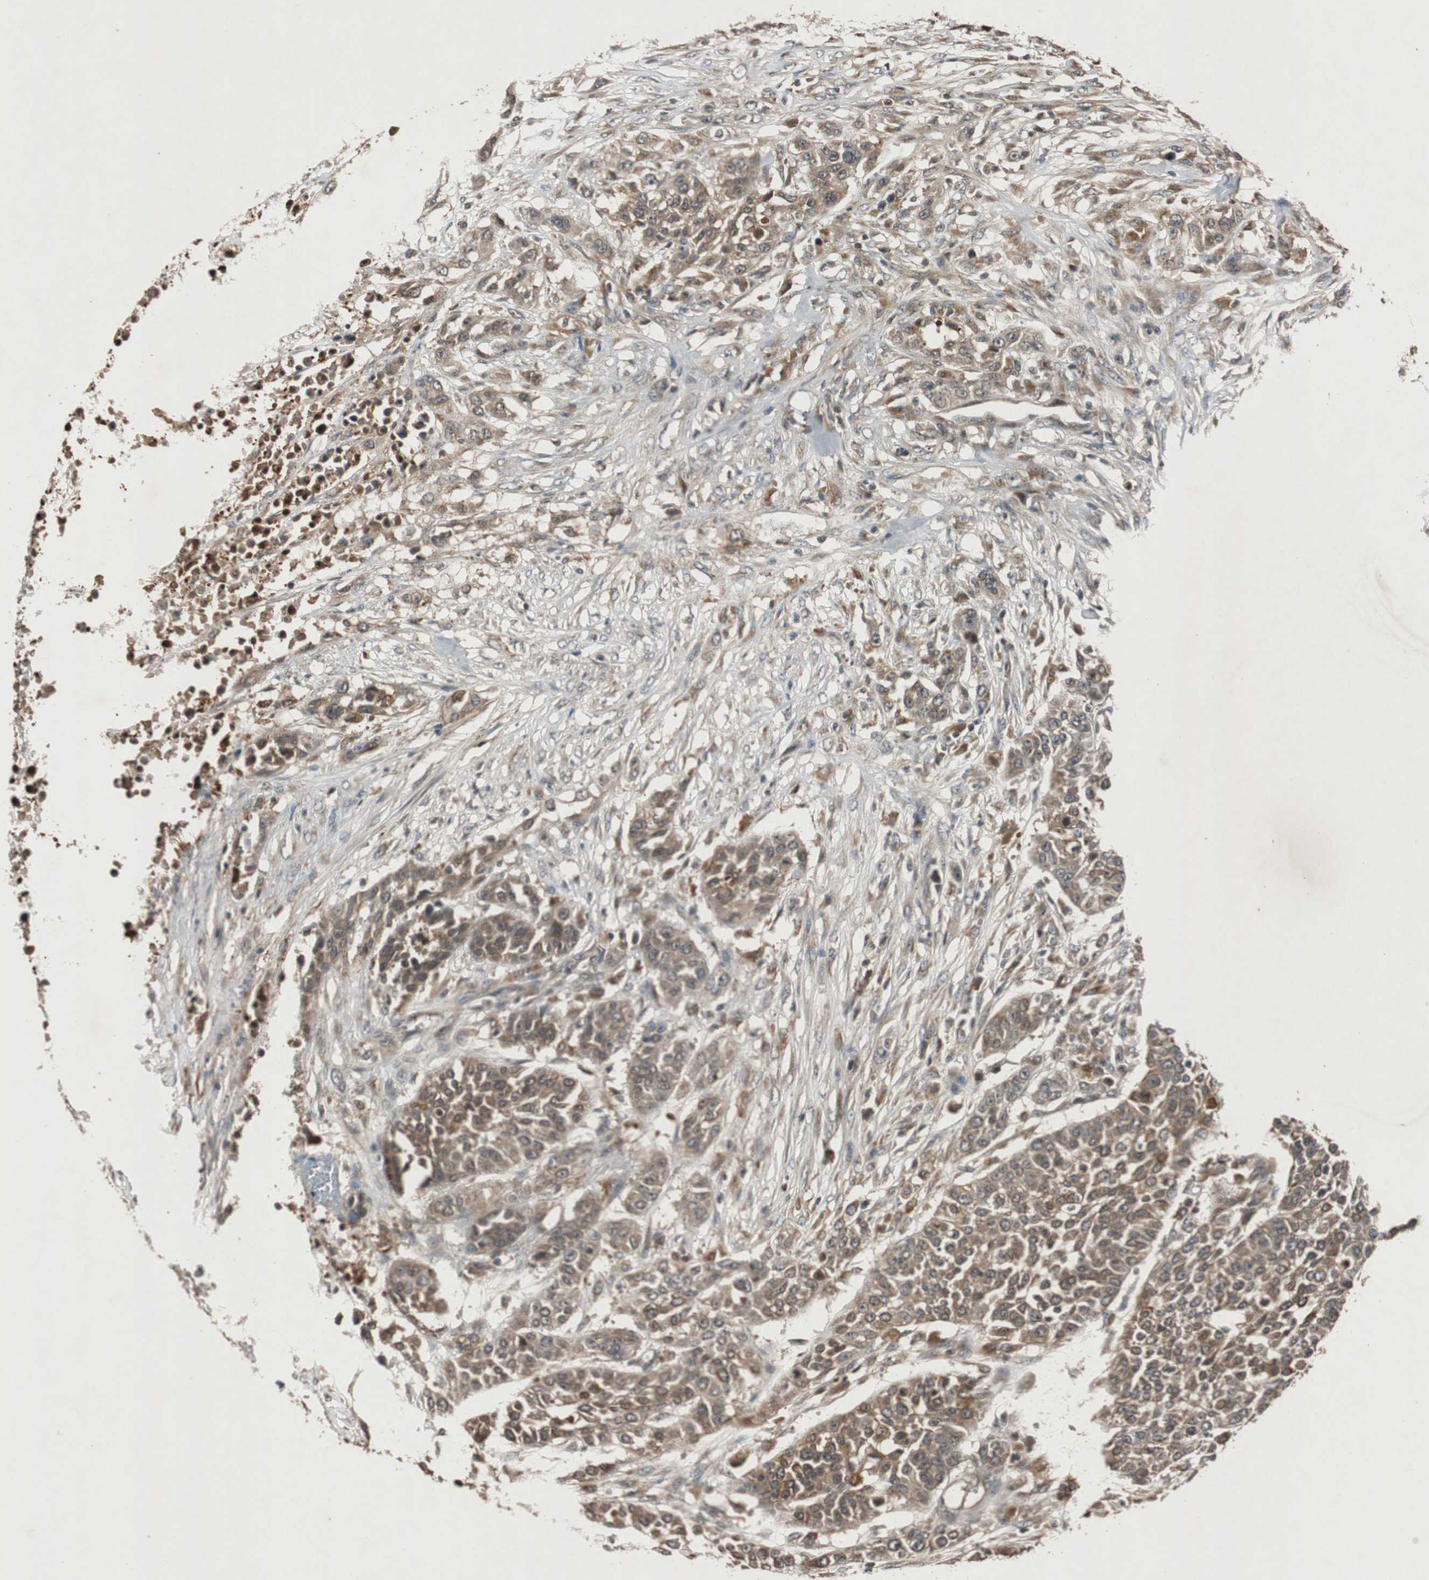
{"staining": {"intensity": "moderate", "quantity": ">75%", "location": "cytoplasmic/membranous"}, "tissue": "urothelial cancer", "cell_type": "Tumor cells", "image_type": "cancer", "snomed": [{"axis": "morphology", "description": "Urothelial carcinoma, High grade"}, {"axis": "topography", "description": "Urinary bladder"}], "caption": "Immunohistochemical staining of high-grade urothelial carcinoma displays medium levels of moderate cytoplasmic/membranous staining in about >75% of tumor cells.", "gene": "SLIT2", "patient": {"sex": "male", "age": 74}}